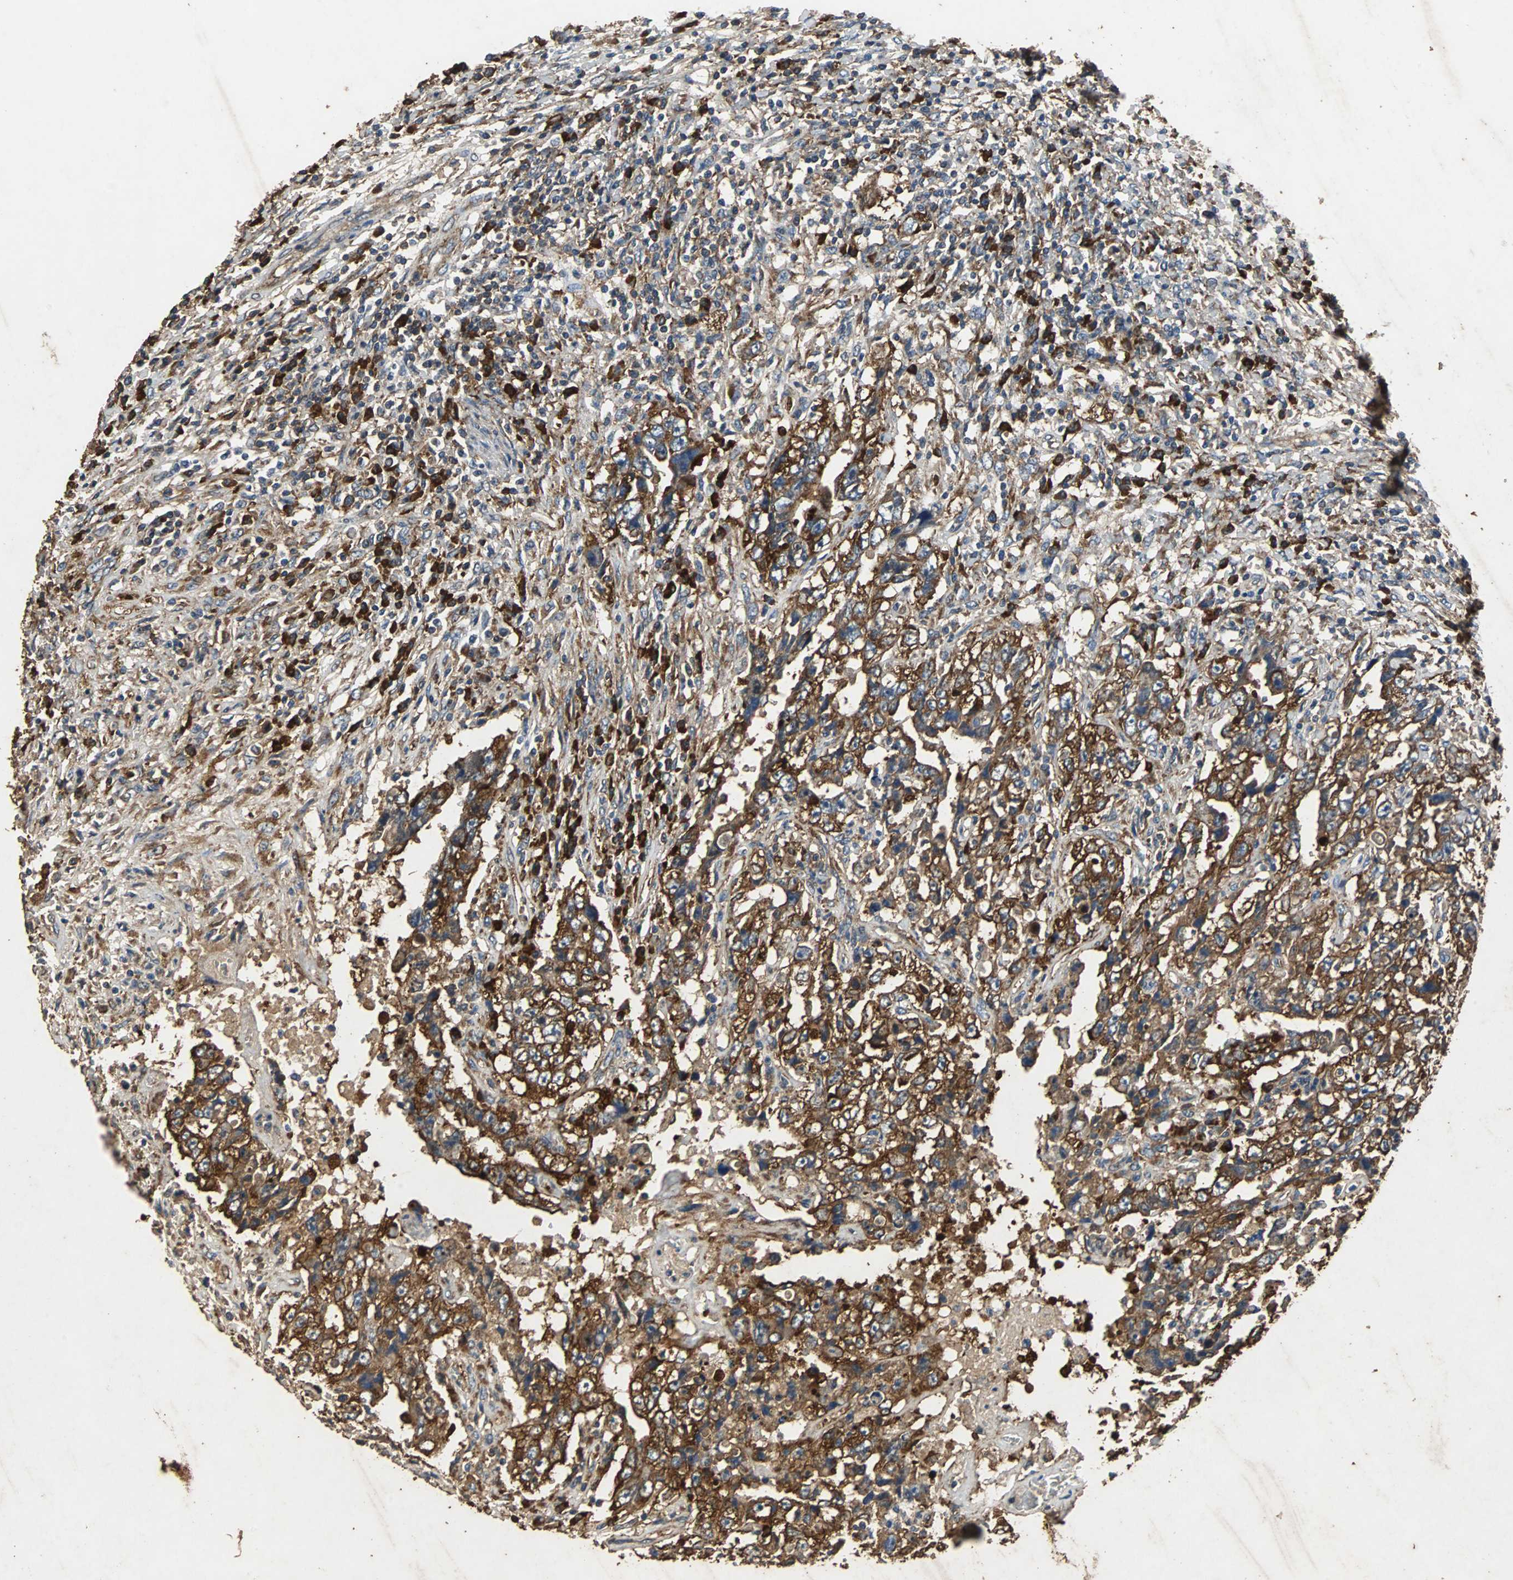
{"staining": {"intensity": "strong", "quantity": ">75%", "location": "cytoplasmic/membranous"}, "tissue": "testis cancer", "cell_type": "Tumor cells", "image_type": "cancer", "snomed": [{"axis": "morphology", "description": "Carcinoma, Embryonal, NOS"}, {"axis": "topography", "description": "Testis"}], "caption": "About >75% of tumor cells in human embryonal carcinoma (testis) reveal strong cytoplasmic/membranous protein expression as visualized by brown immunohistochemical staining.", "gene": "NAA10", "patient": {"sex": "male", "age": 26}}